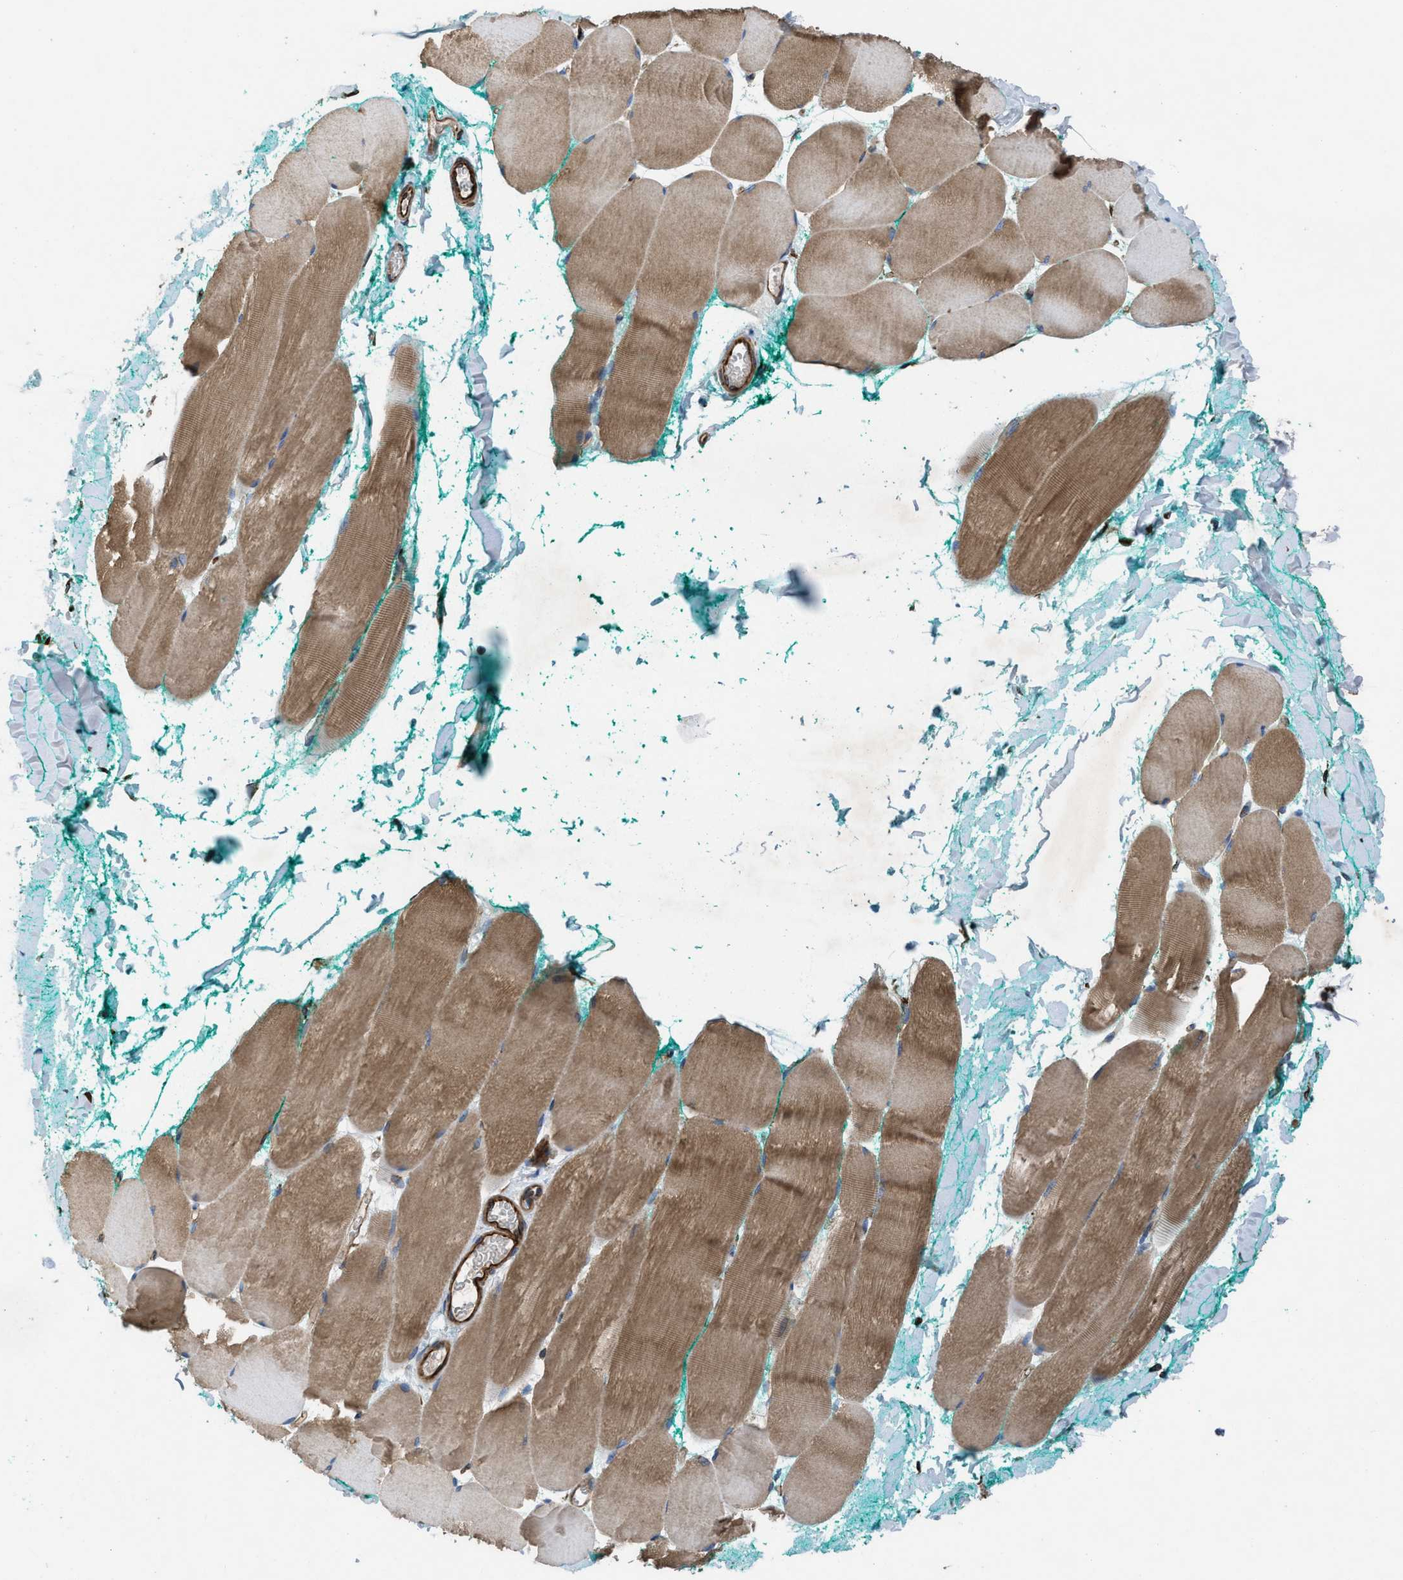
{"staining": {"intensity": "moderate", "quantity": ">75%", "location": "cytoplasmic/membranous"}, "tissue": "skeletal muscle", "cell_type": "Myocytes", "image_type": "normal", "snomed": [{"axis": "morphology", "description": "Normal tissue, NOS"}, {"axis": "morphology", "description": "Squamous cell carcinoma, NOS"}, {"axis": "topography", "description": "Skeletal muscle"}], "caption": "DAB (3,3'-diaminobenzidine) immunohistochemical staining of normal human skeletal muscle shows moderate cytoplasmic/membranous protein expression in approximately >75% of myocytes.", "gene": "SLC6A9", "patient": {"sex": "male", "age": 51}}